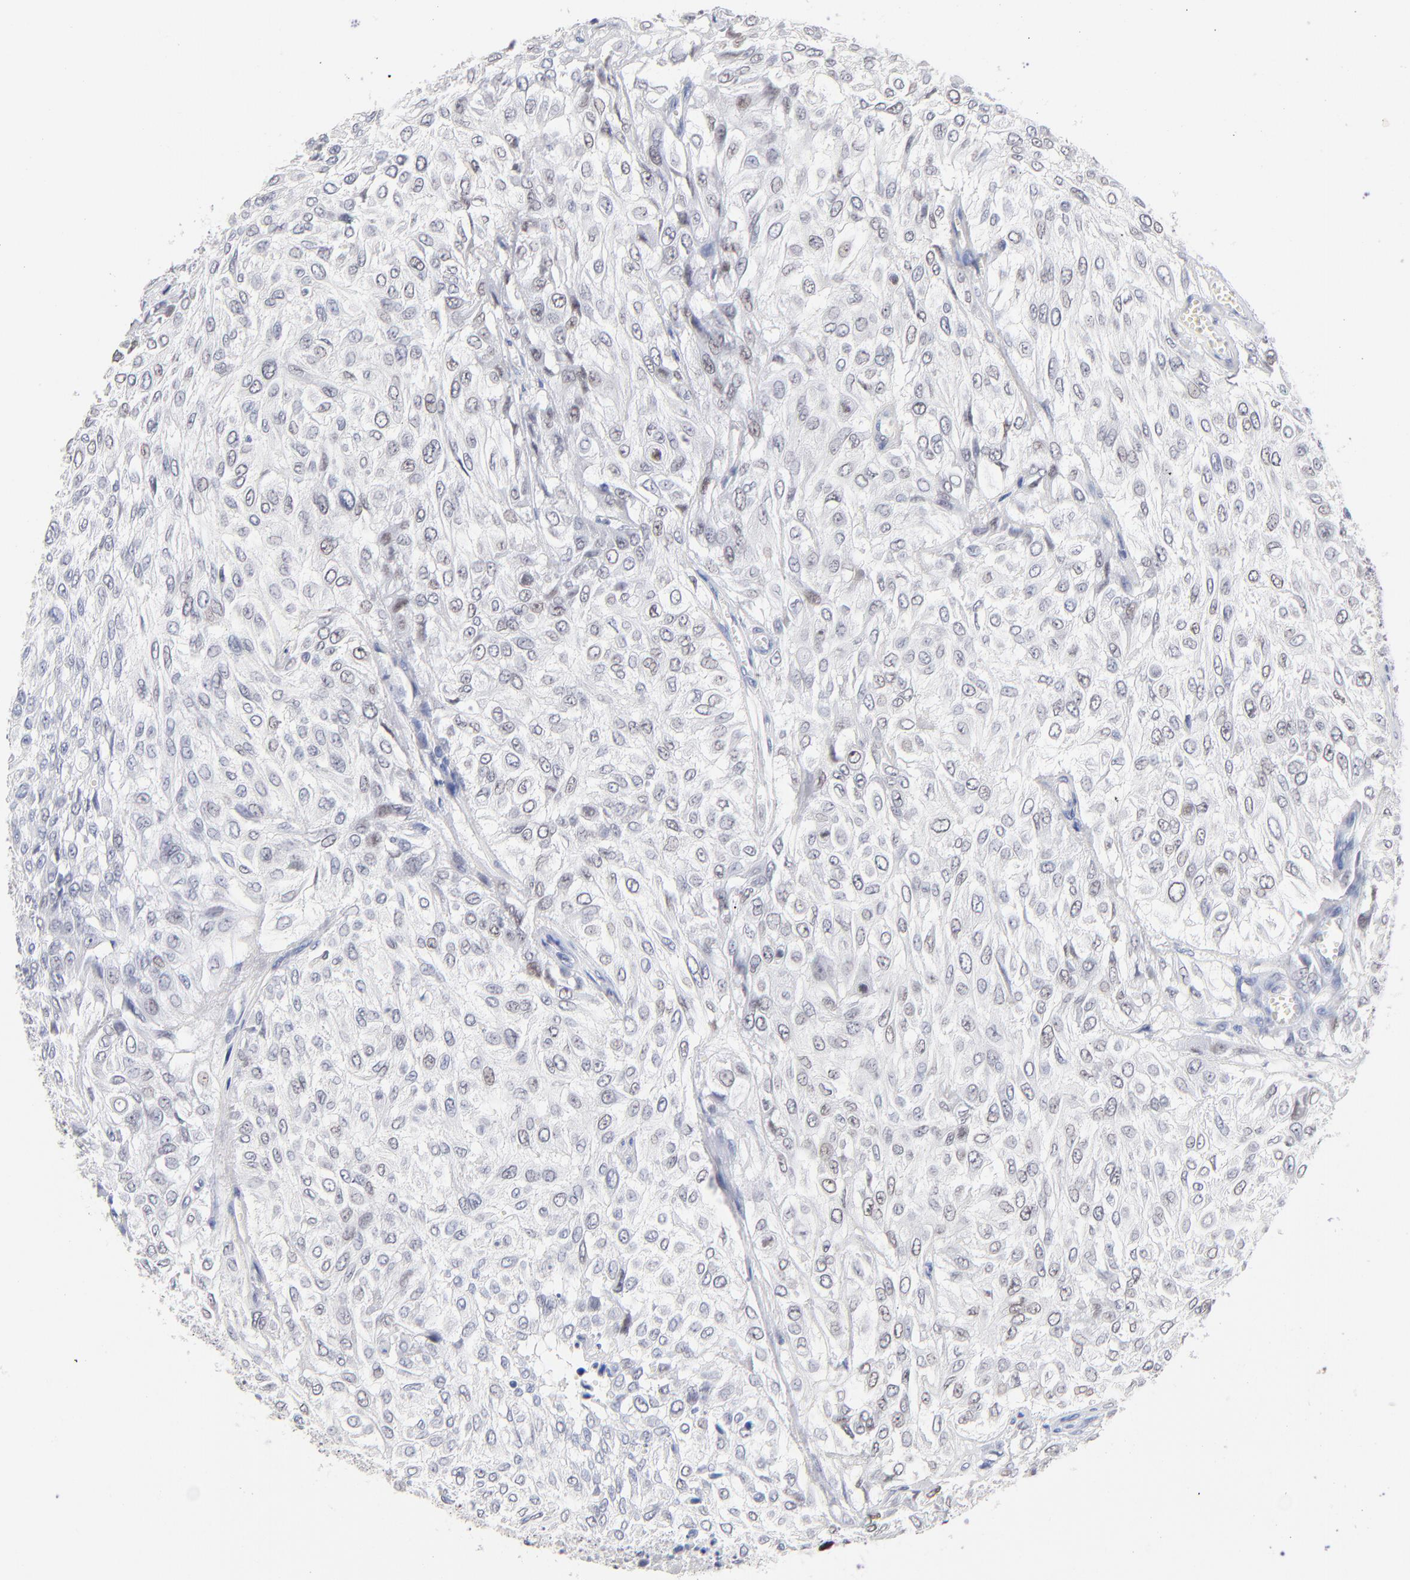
{"staining": {"intensity": "weak", "quantity": "<25%", "location": "nuclear"}, "tissue": "urothelial cancer", "cell_type": "Tumor cells", "image_type": "cancer", "snomed": [{"axis": "morphology", "description": "Urothelial carcinoma, High grade"}, {"axis": "topography", "description": "Urinary bladder"}], "caption": "Protein analysis of high-grade urothelial carcinoma reveals no significant staining in tumor cells.", "gene": "ORC2", "patient": {"sex": "male", "age": 57}}